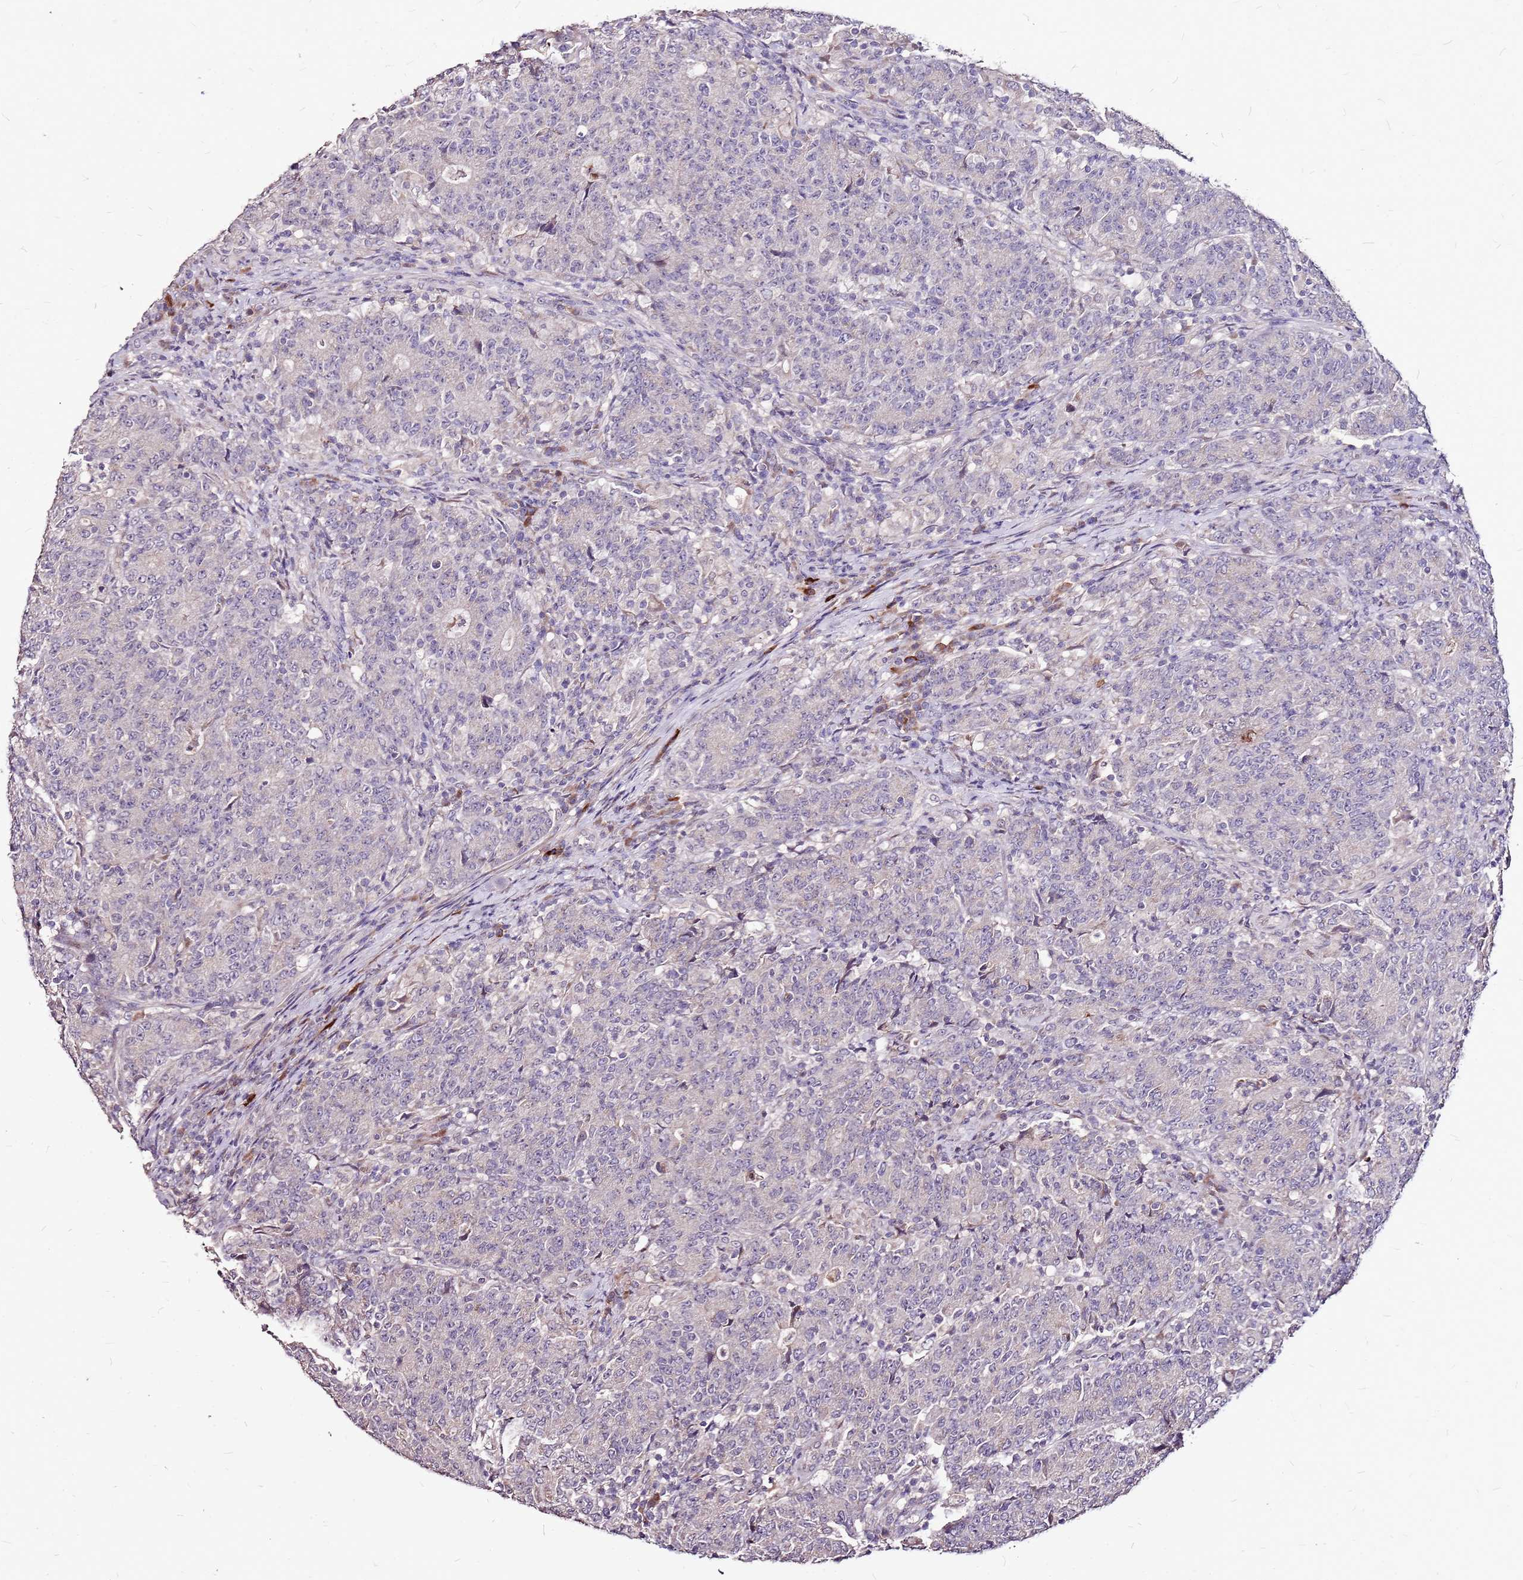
{"staining": {"intensity": "negative", "quantity": "none", "location": "none"}, "tissue": "colorectal cancer", "cell_type": "Tumor cells", "image_type": "cancer", "snomed": [{"axis": "morphology", "description": "Adenocarcinoma, NOS"}, {"axis": "topography", "description": "Colon"}], "caption": "A high-resolution photomicrograph shows immunohistochemistry (IHC) staining of adenocarcinoma (colorectal), which shows no significant staining in tumor cells.", "gene": "DCDC2C", "patient": {"sex": "female", "age": 75}}